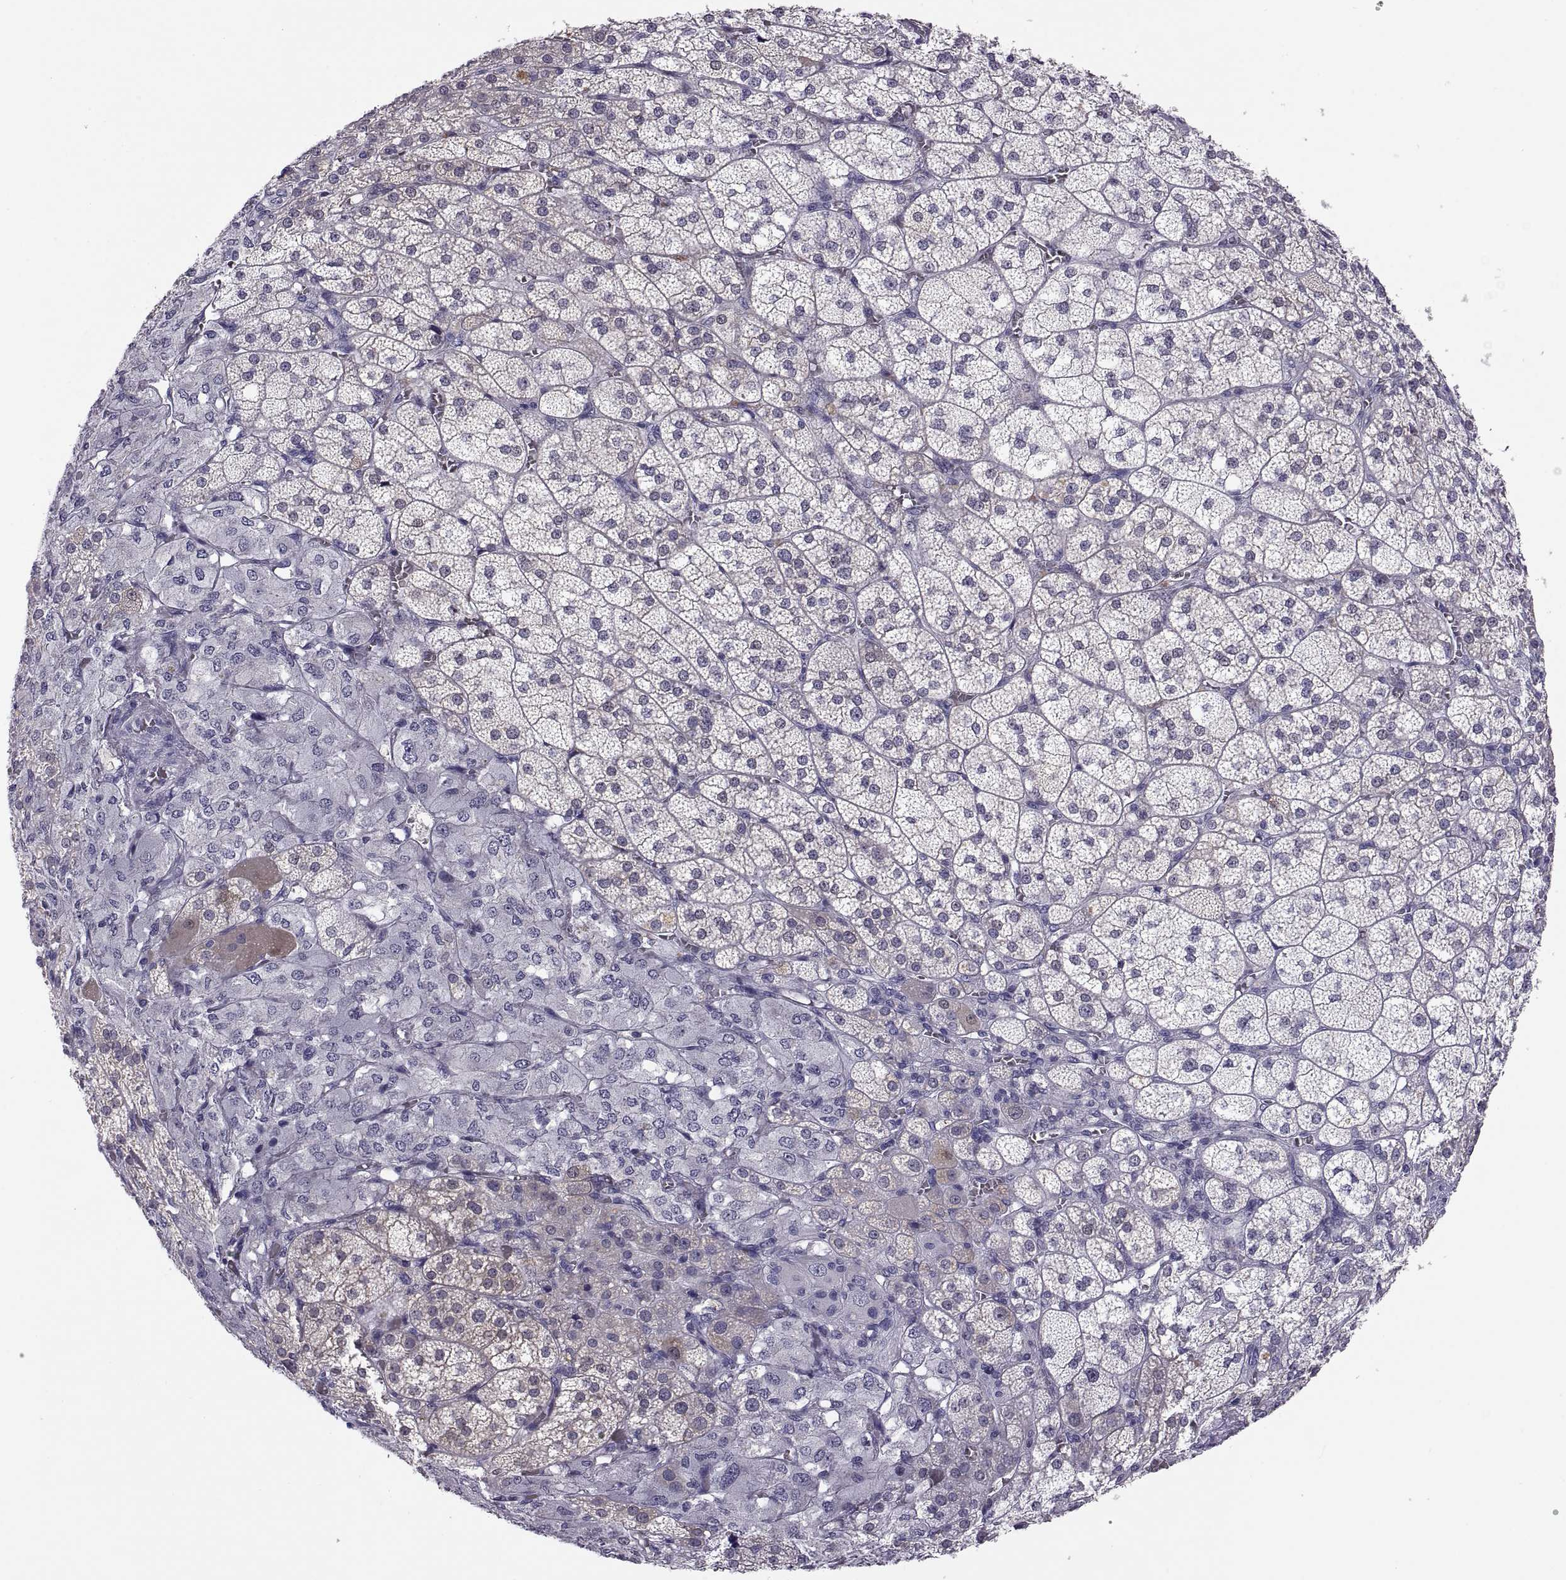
{"staining": {"intensity": "weak", "quantity": "25%-75%", "location": "cytoplasmic/membranous"}, "tissue": "adrenal gland", "cell_type": "Glandular cells", "image_type": "normal", "snomed": [{"axis": "morphology", "description": "Normal tissue, NOS"}, {"axis": "topography", "description": "Adrenal gland"}], "caption": "Immunohistochemistry (IHC) (DAB (3,3'-diaminobenzidine)) staining of benign human adrenal gland exhibits weak cytoplasmic/membranous protein positivity in about 25%-75% of glandular cells.", "gene": "FGF9", "patient": {"sex": "female", "age": 60}}